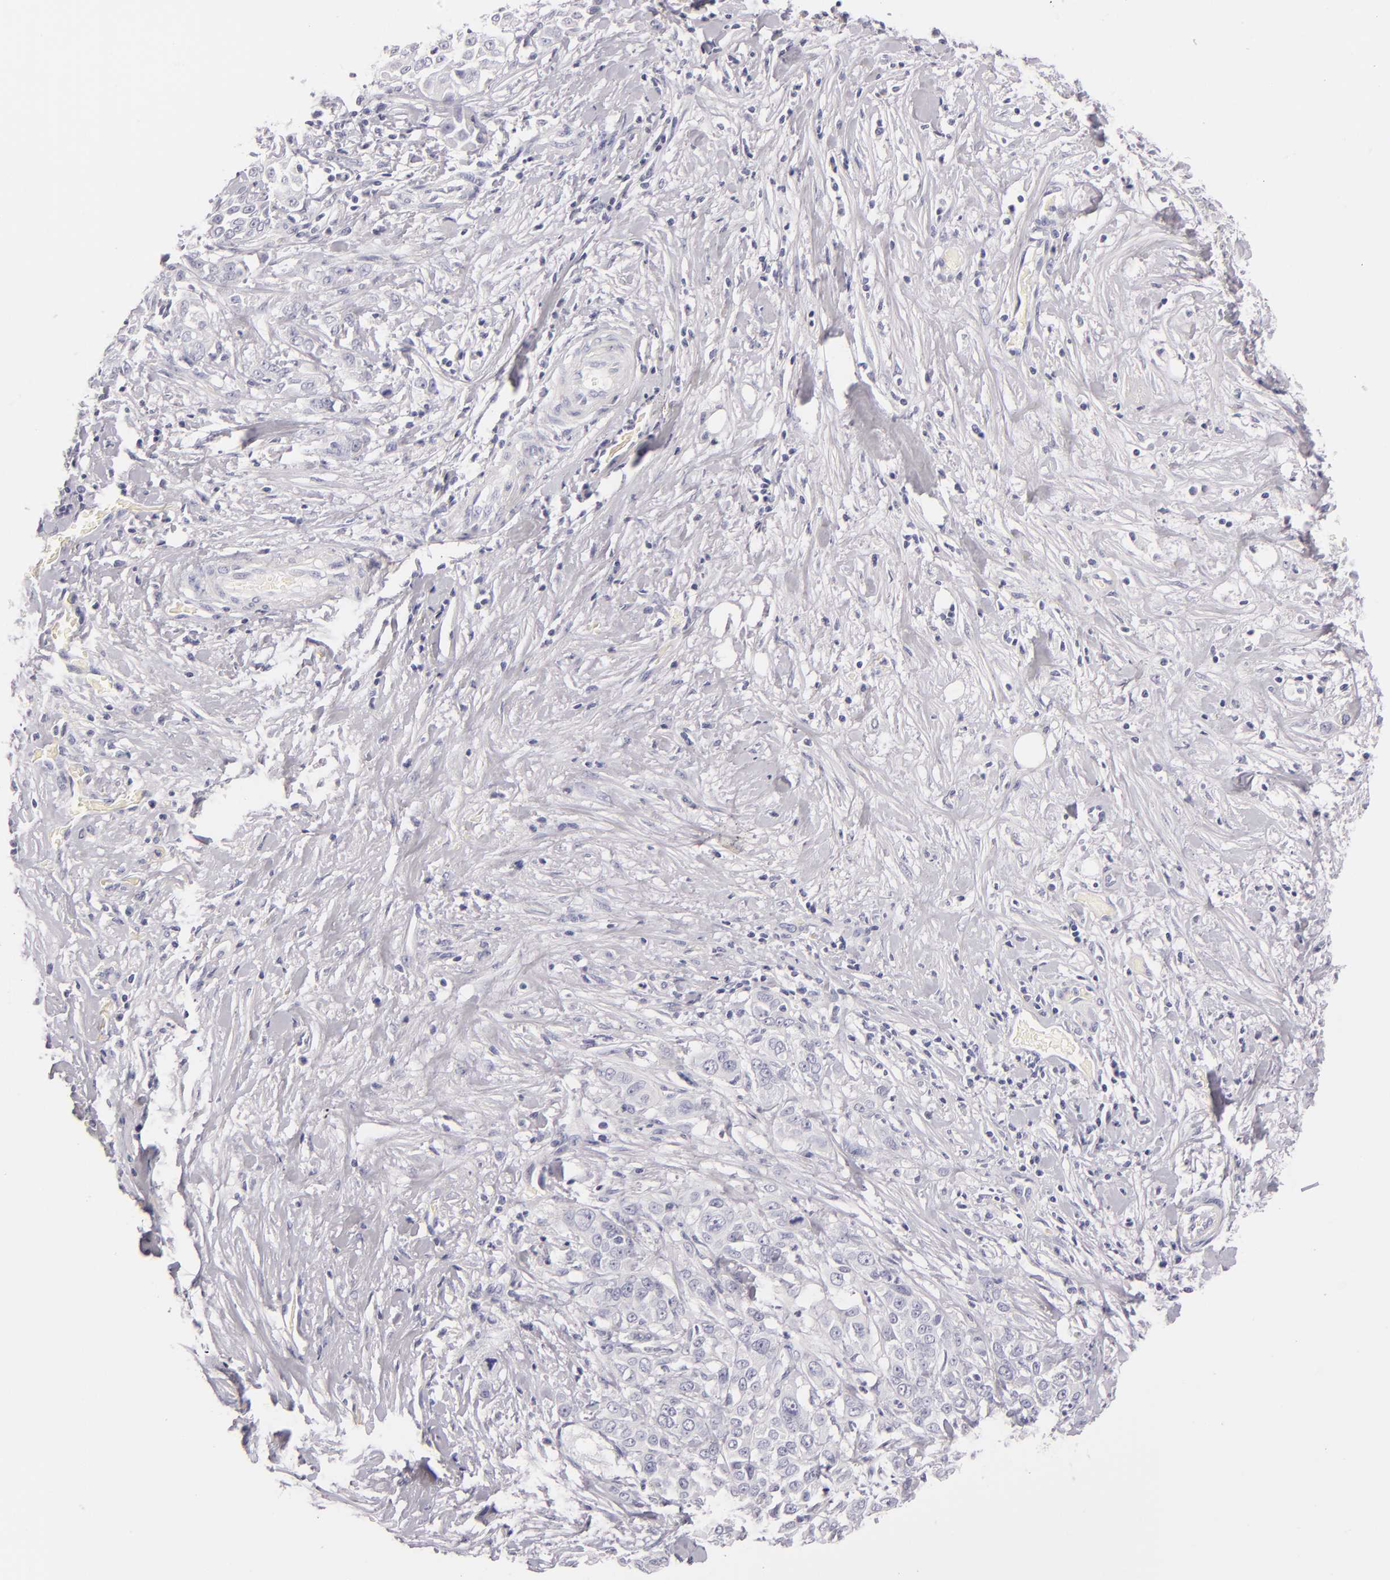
{"staining": {"intensity": "negative", "quantity": "none", "location": "none"}, "tissue": "pancreatic cancer", "cell_type": "Tumor cells", "image_type": "cancer", "snomed": [{"axis": "morphology", "description": "Adenocarcinoma, NOS"}, {"axis": "topography", "description": "Pancreas"}], "caption": "Histopathology image shows no protein expression in tumor cells of adenocarcinoma (pancreatic) tissue. (Brightfield microscopy of DAB IHC at high magnification).", "gene": "FABP1", "patient": {"sex": "female", "age": 52}}